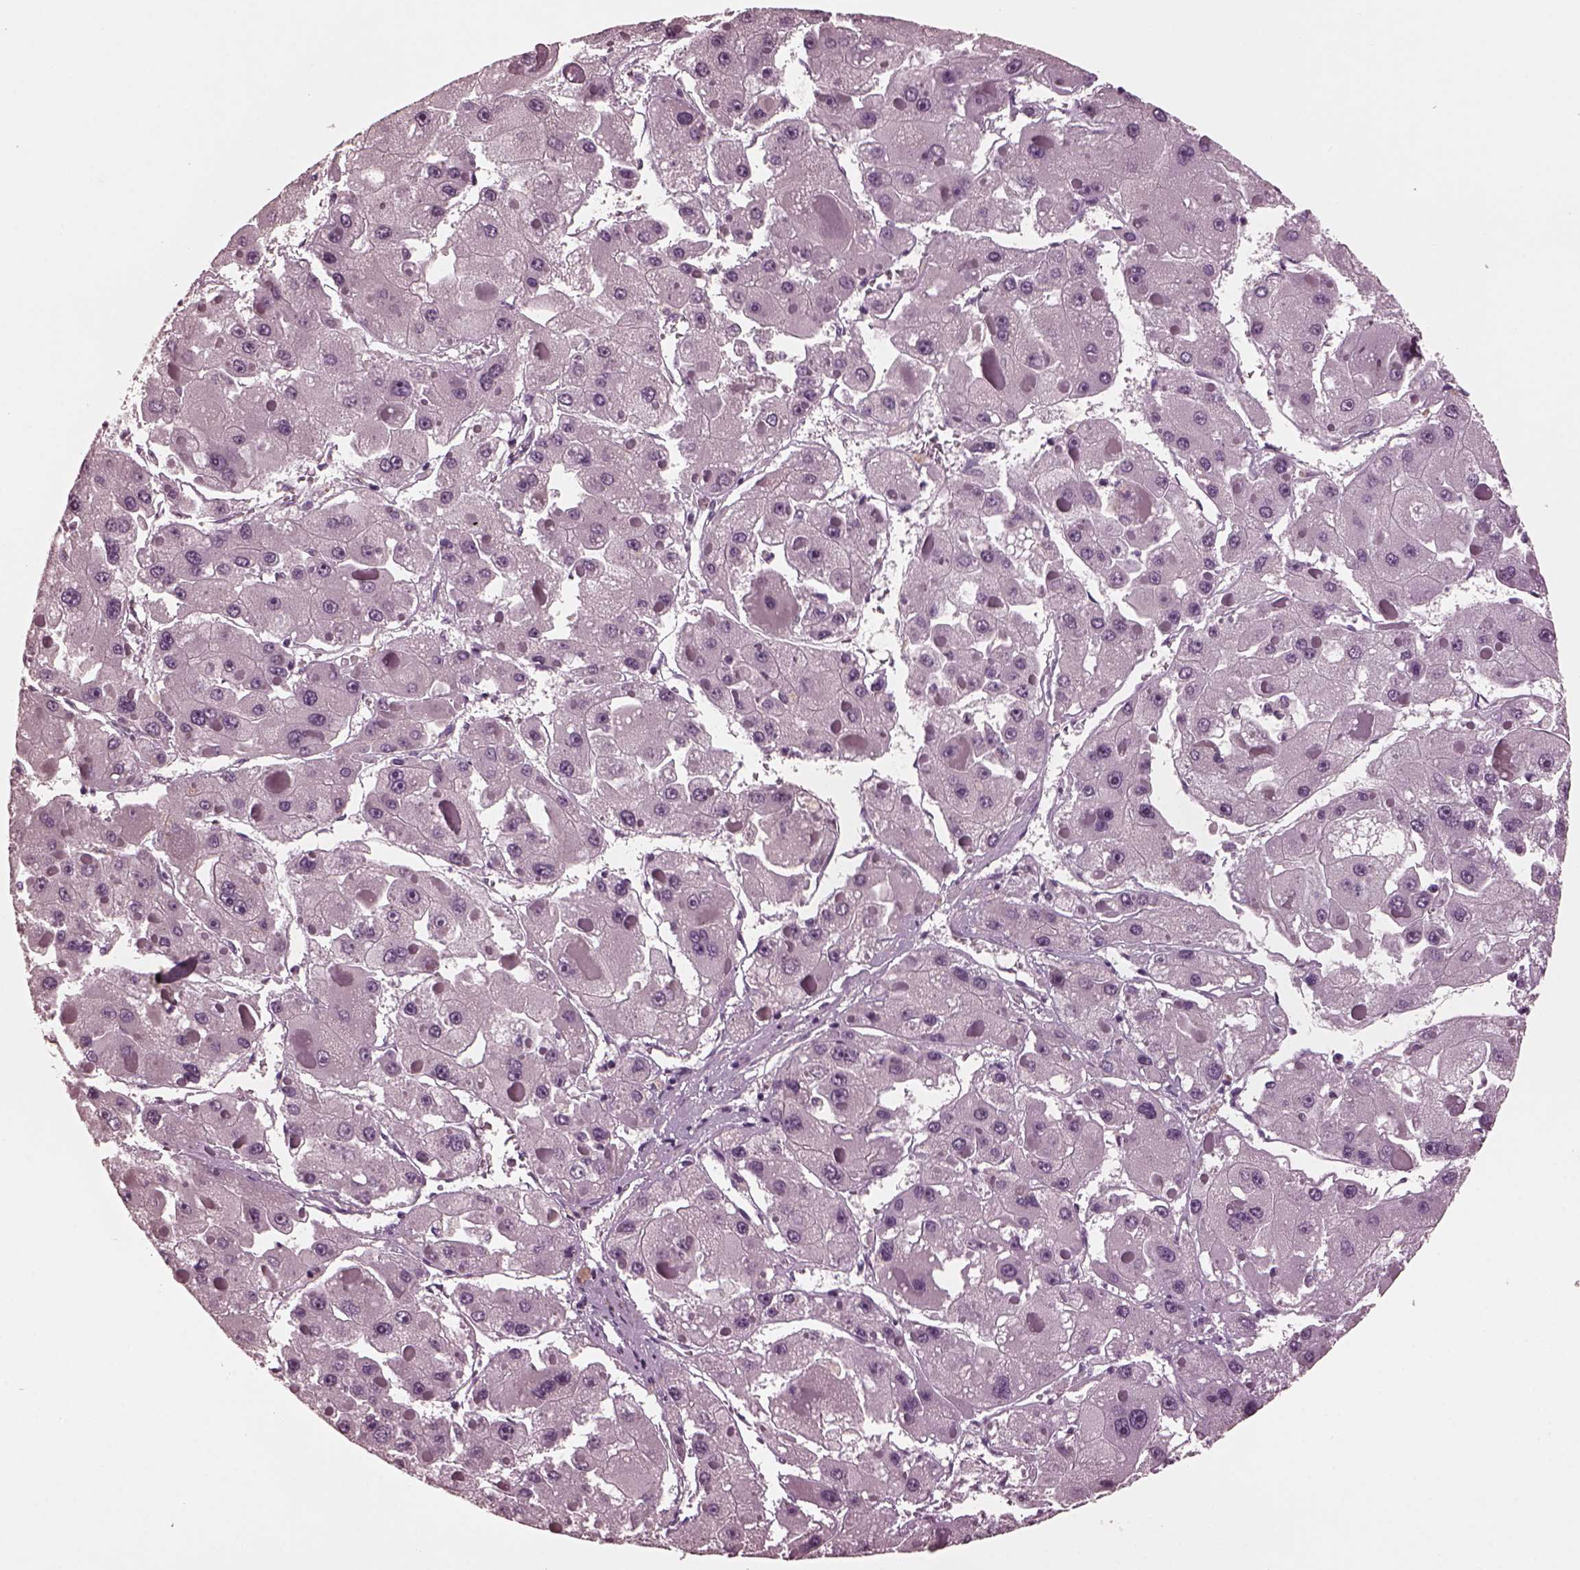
{"staining": {"intensity": "negative", "quantity": "none", "location": "none"}, "tissue": "liver cancer", "cell_type": "Tumor cells", "image_type": "cancer", "snomed": [{"axis": "morphology", "description": "Carcinoma, Hepatocellular, NOS"}, {"axis": "topography", "description": "Liver"}], "caption": "Immunohistochemical staining of liver cancer (hepatocellular carcinoma) exhibits no significant positivity in tumor cells.", "gene": "CGA", "patient": {"sex": "female", "age": 73}}